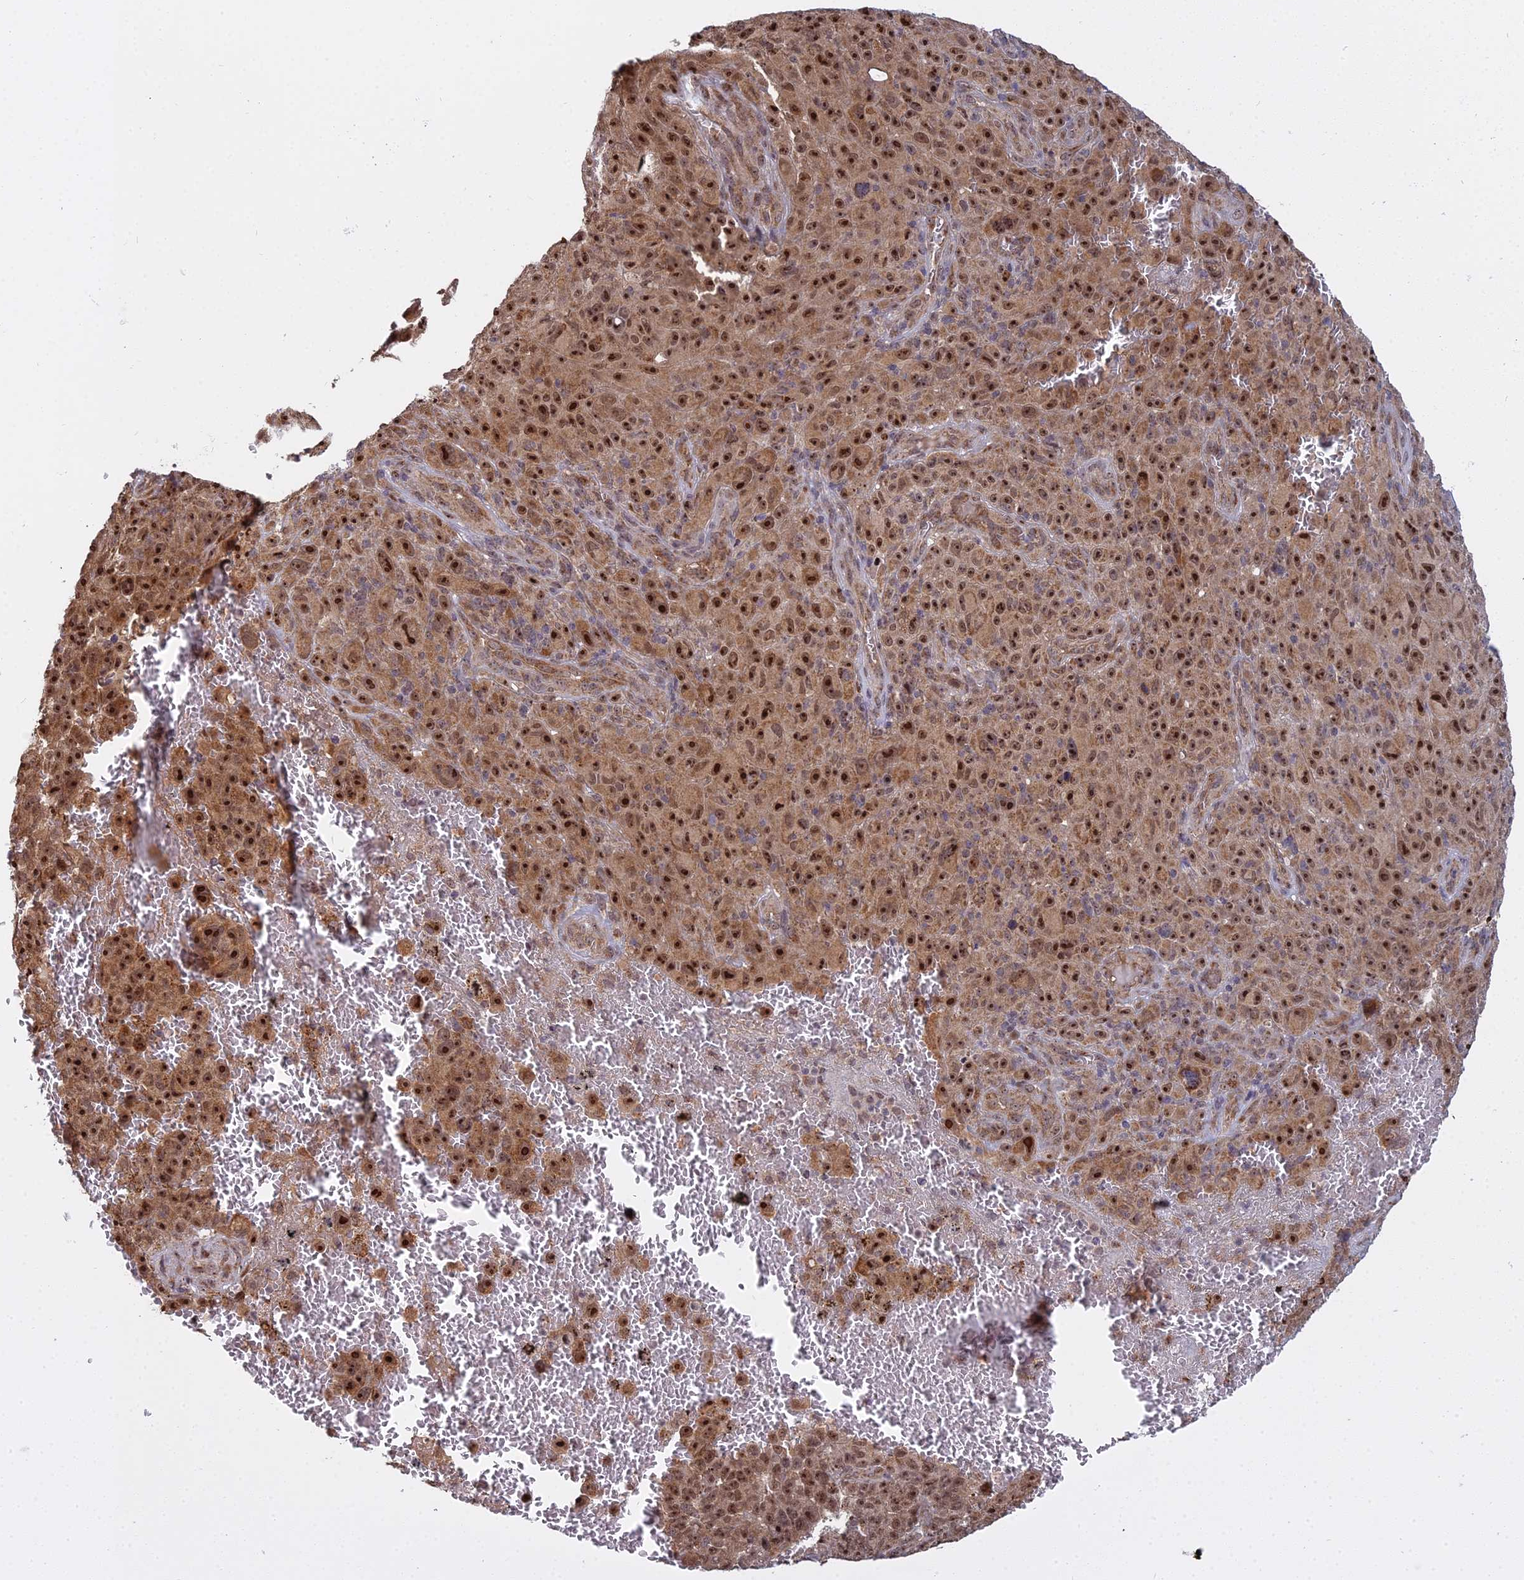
{"staining": {"intensity": "strong", "quantity": ">75%", "location": "nuclear"}, "tissue": "melanoma", "cell_type": "Tumor cells", "image_type": "cancer", "snomed": [{"axis": "morphology", "description": "Malignant melanoma, NOS"}, {"axis": "topography", "description": "Skin"}], "caption": "Melanoma tissue demonstrates strong nuclear expression in approximately >75% of tumor cells The protein is stained brown, and the nuclei are stained in blue (DAB (3,3'-diaminobenzidine) IHC with brightfield microscopy, high magnification).", "gene": "MEOX1", "patient": {"sex": "female", "age": 82}}